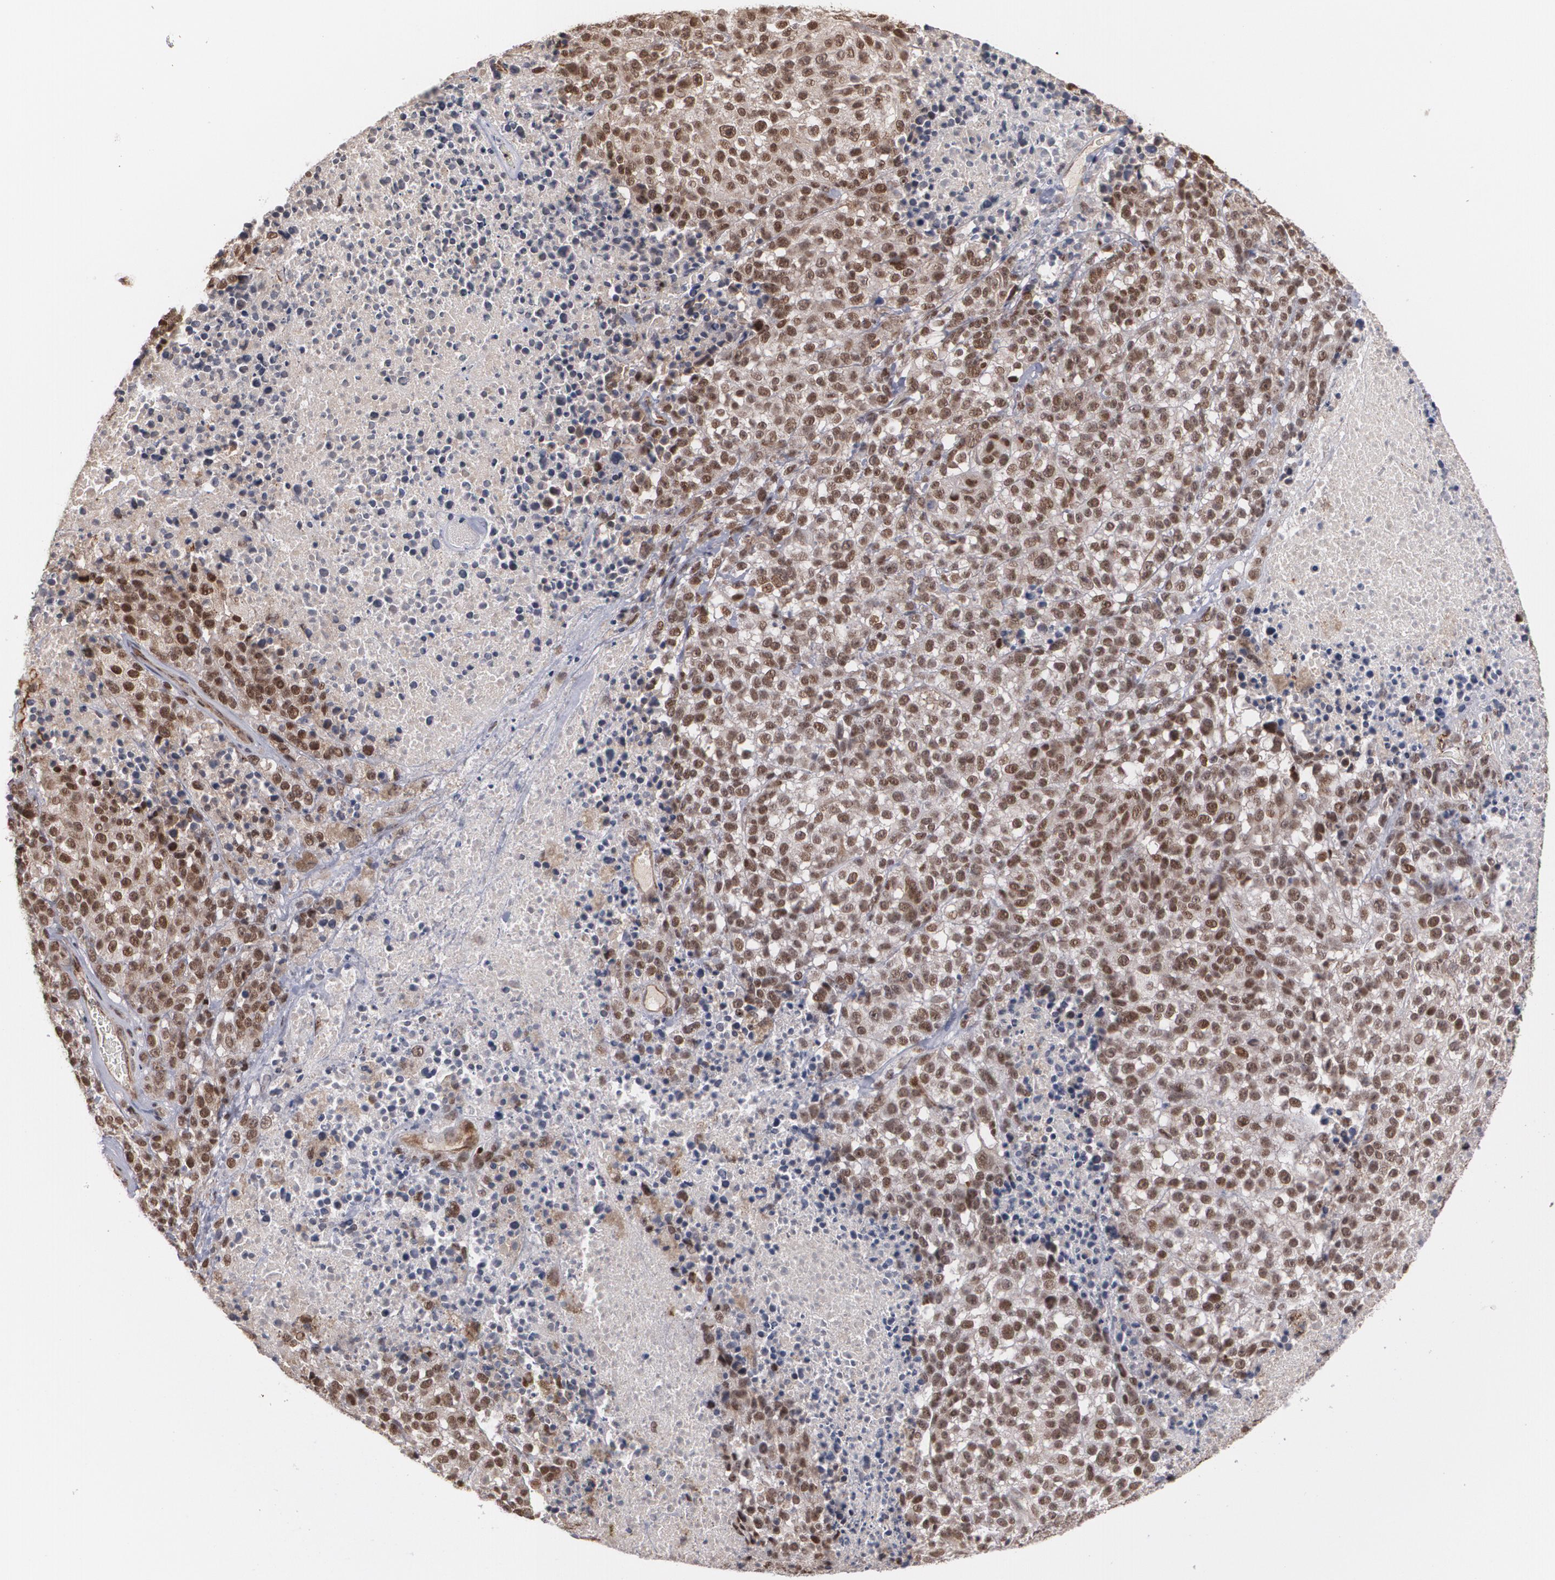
{"staining": {"intensity": "moderate", "quantity": ">75%", "location": "nuclear"}, "tissue": "melanoma", "cell_type": "Tumor cells", "image_type": "cancer", "snomed": [{"axis": "morphology", "description": "Malignant melanoma, Metastatic site"}, {"axis": "topography", "description": "Cerebral cortex"}], "caption": "Immunohistochemistry (IHC) of melanoma demonstrates medium levels of moderate nuclear expression in approximately >75% of tumor cells.", "gene": "ZNF75A", "patient": {"sex": "female", "age": 52}}